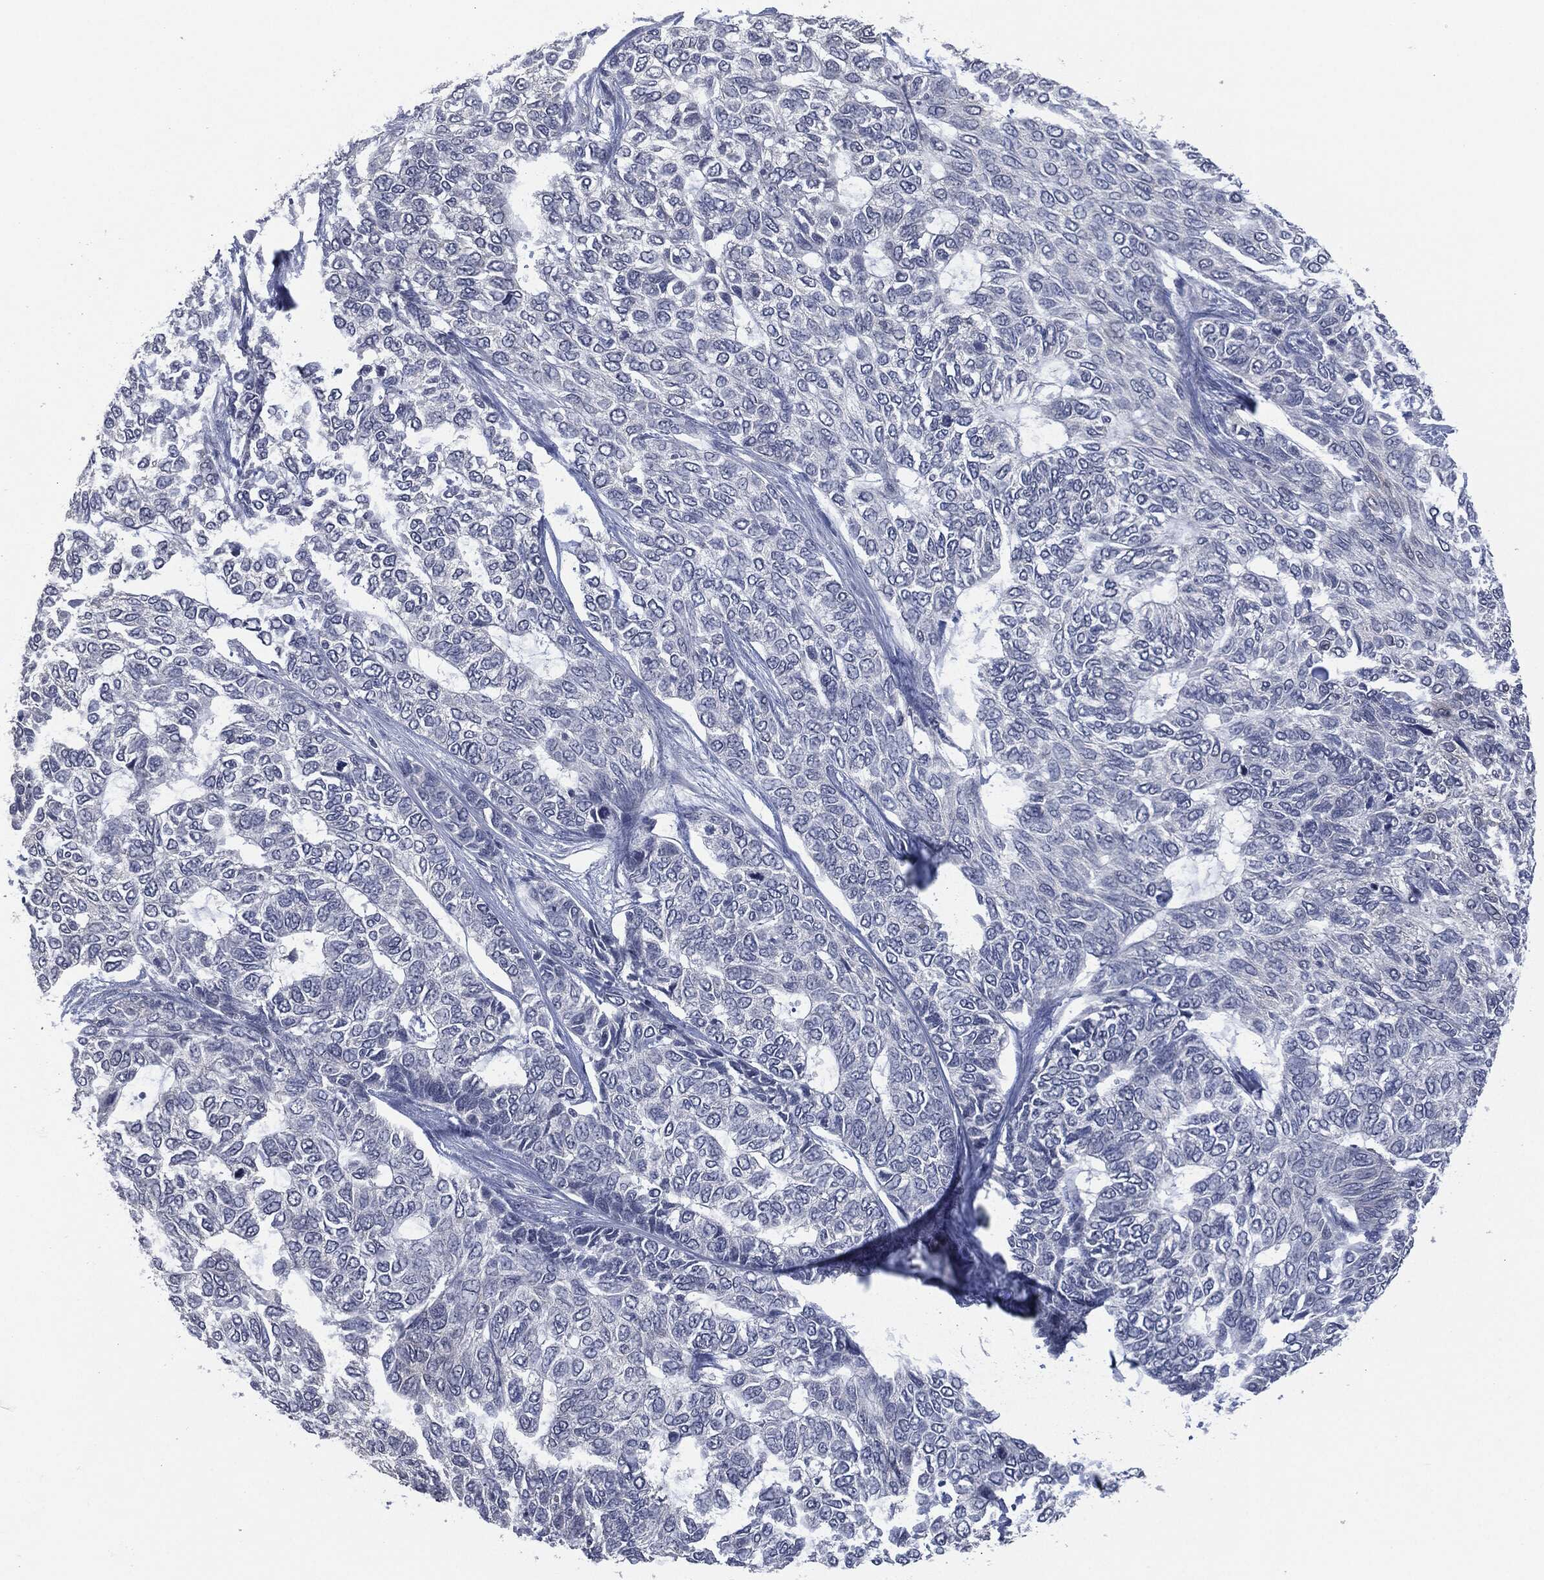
{"staining": {"intensity": "negative", "quantity": "none", "location": "none"}, "tissue": "skin cancer", "cell_type": "Tumor cells", "image_type": "cancer", "snomed": [{"axis": "morphology", "description": "Basal cell carcinoma"}, {"axis": "topography", "description": "Skin"}], "caption": "Histopathology image shows no protein positivity in tumor cells of skin cancer tissue.", "gene": "IL1RN", "patient": {"sex": "female", "age": 65}}